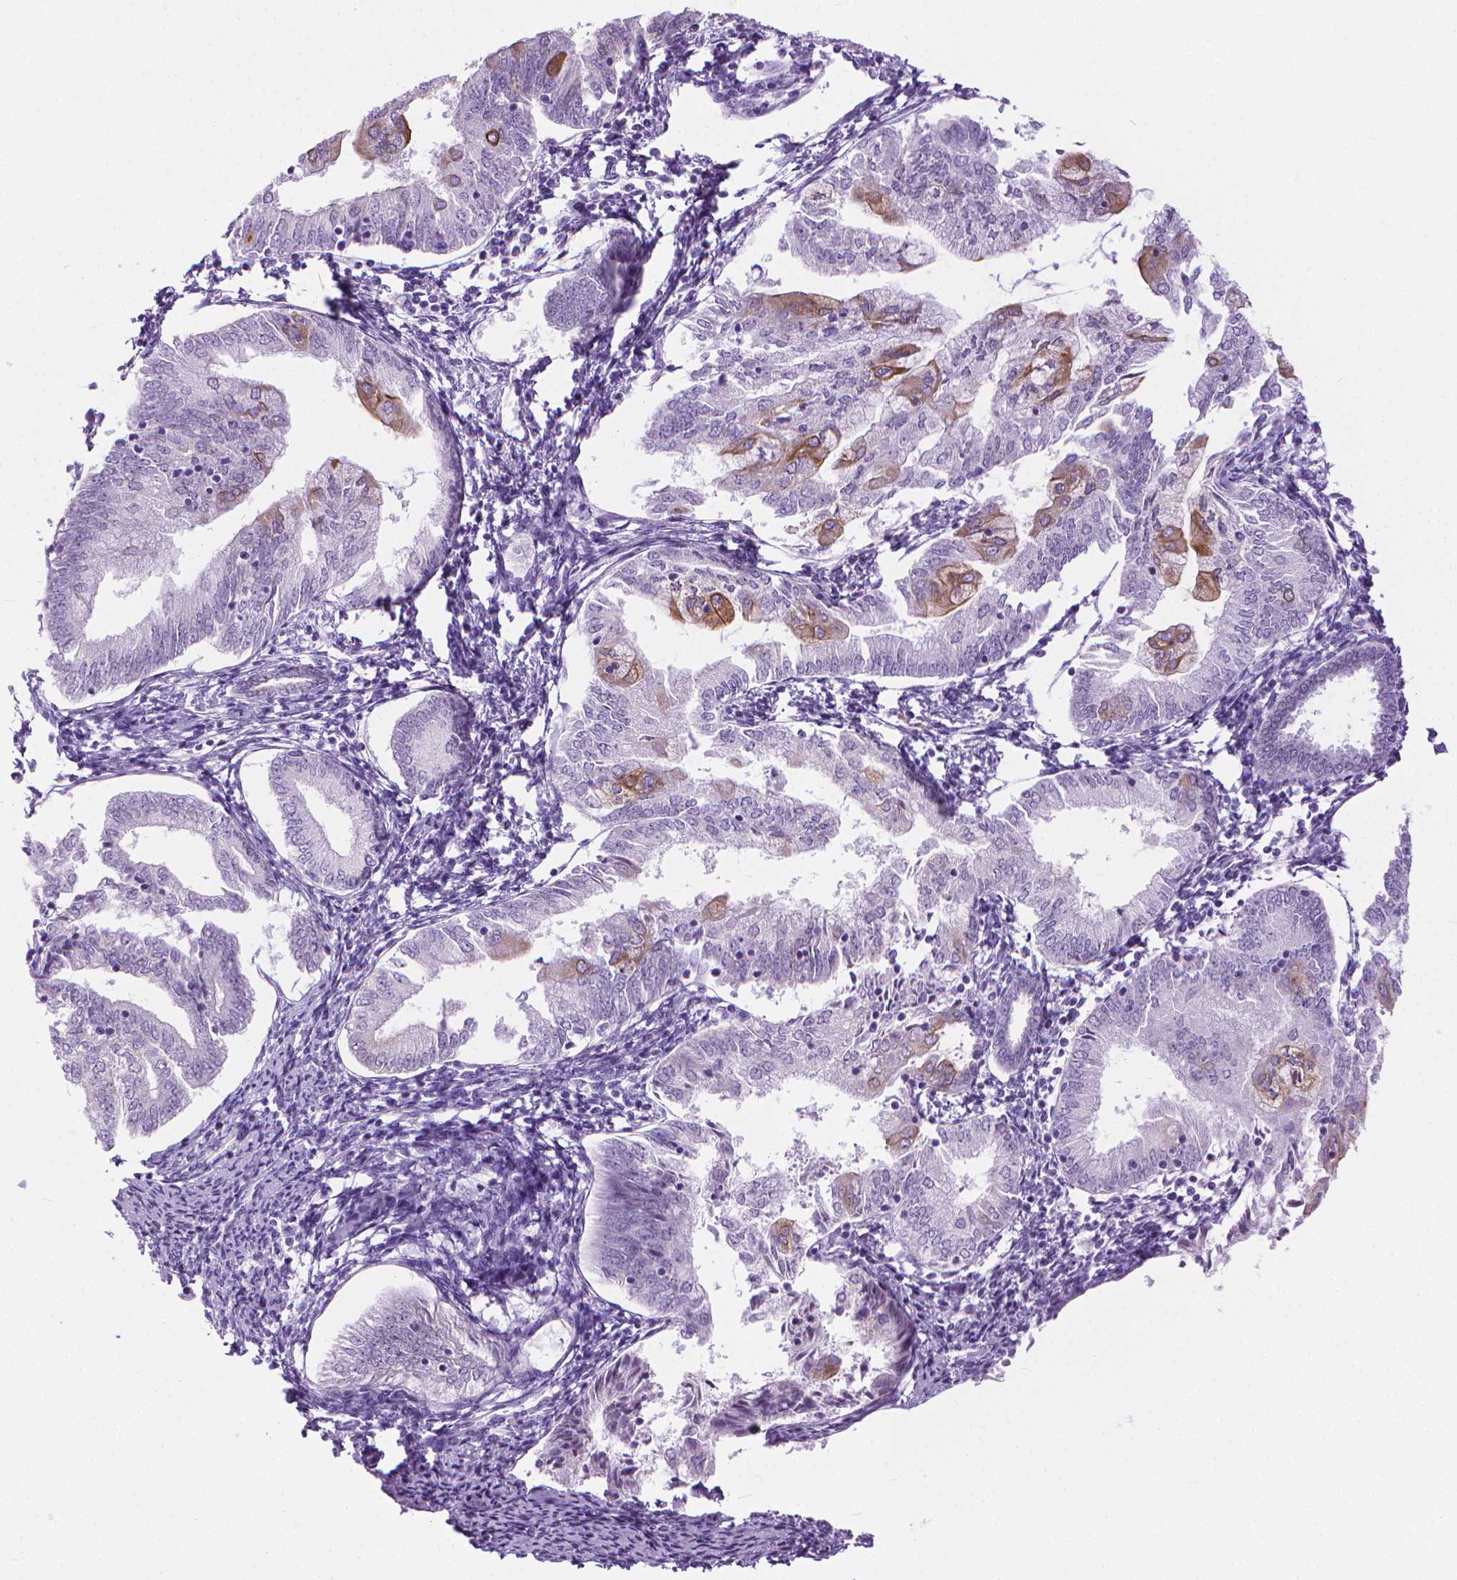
{"staining": {"intensity": "moderate", "quantity": "<25%", "location": "cytoplasmic/membranous"}, "tissue": "endometrial cancer", "cell_type": "Tumor cells", "image_type": "cancer", "snomed": [{"axis": "morphology", "description": "Adenocarcinoma, NOS"}, {"axis": "topography", "description": "Endometrium"}], "caption": "High-power microscopy captured an IHC histopathology image of endometrial cancer (adenocarcinoma), revealing moderate cytoplasmic/membranous positivity in approximately <25% of tumor cells. (brown staining indicates protein expression, while blue staining denotes nuclei).", "gene": "HTR2B", "patient": {"sex": "female", "age": 55}}